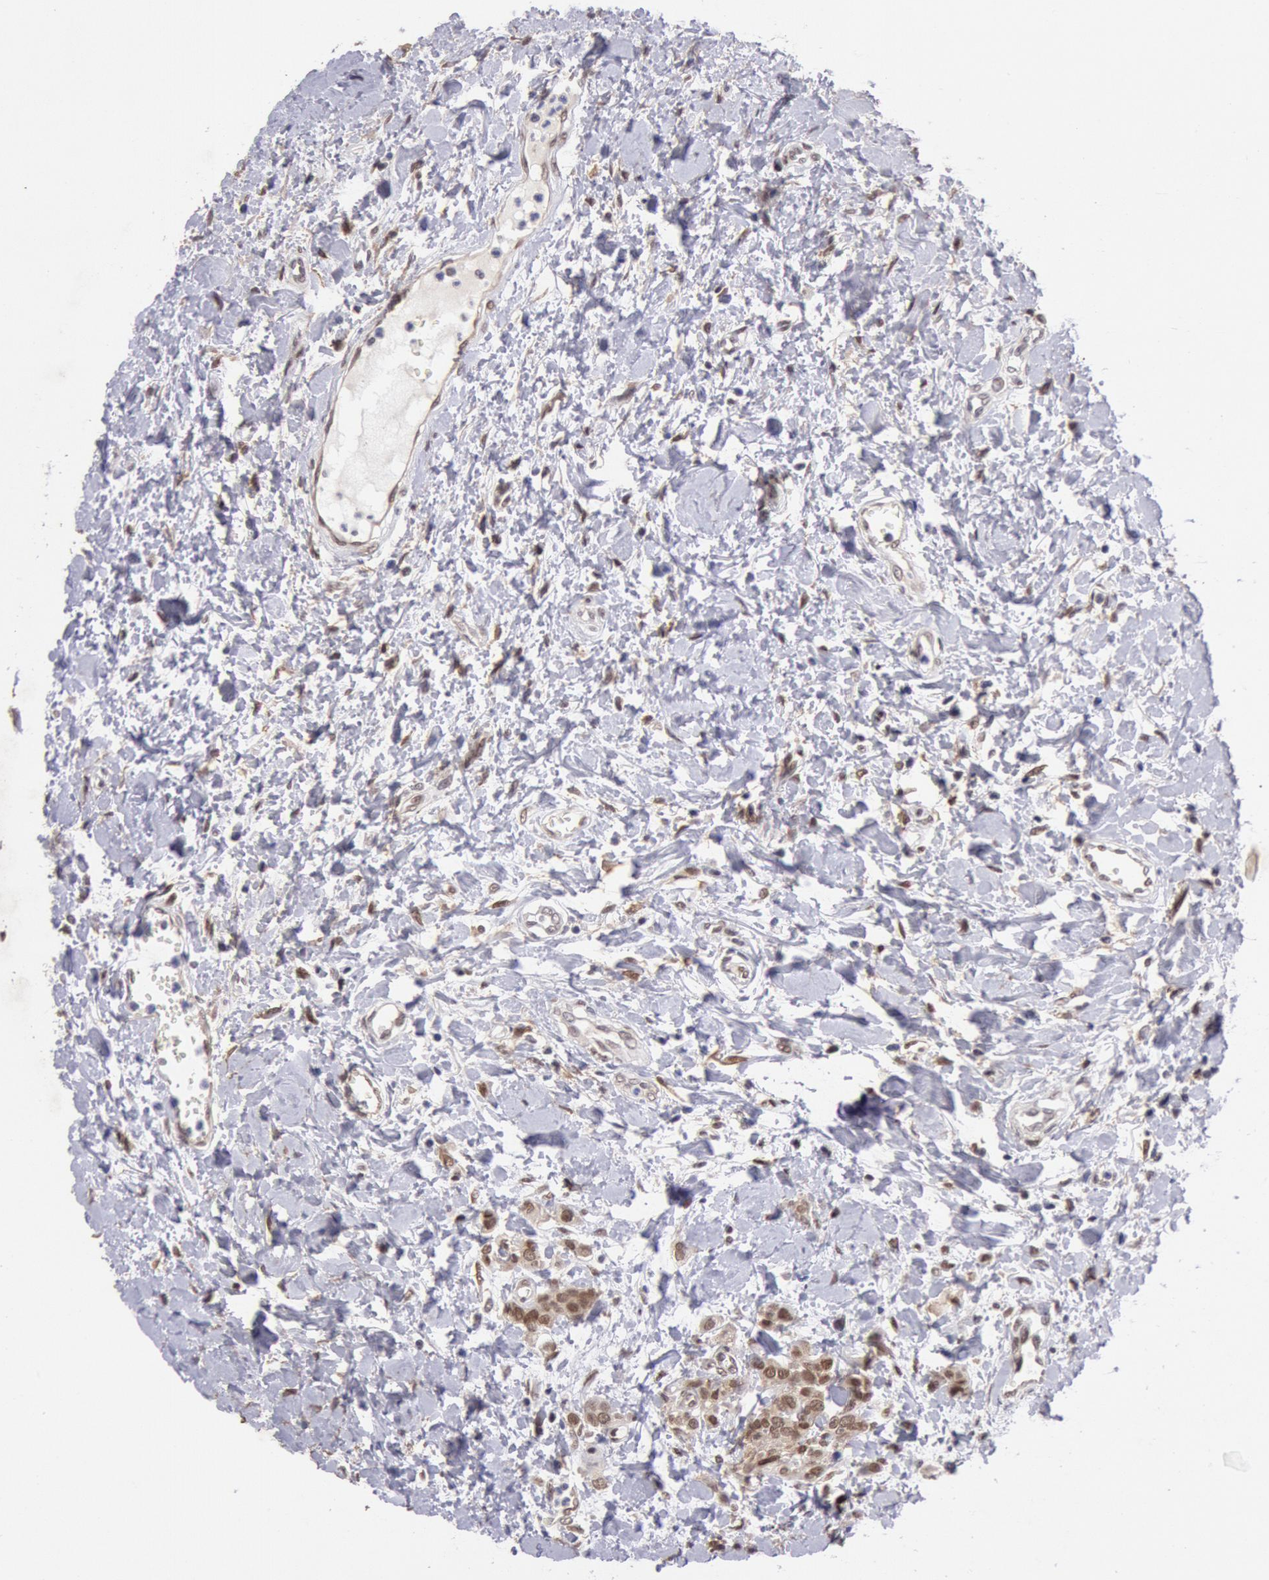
{"staining": {"intensity": "moderate", "quantity": ">75%", "location": "nuclear"}, "tissue": "urothelial cancer", "cell_type": "Tumor cells", "image_type": "cancer", "snomed": [{"axis": "morphology", "description": "Urothelial carcinoma, High grade"}, {"axis": "topography", "description": "Urinary bladder"}], "caption": "Protein staining of urothelial carcinoma (high-grade) tissue displays moderate nuclear expression in about >75% of tumor cells. (IHC, brightfield microscopy, high magnification).", "gene": "CDKN2B", "patient": {"sex": "male", "age": 56}}